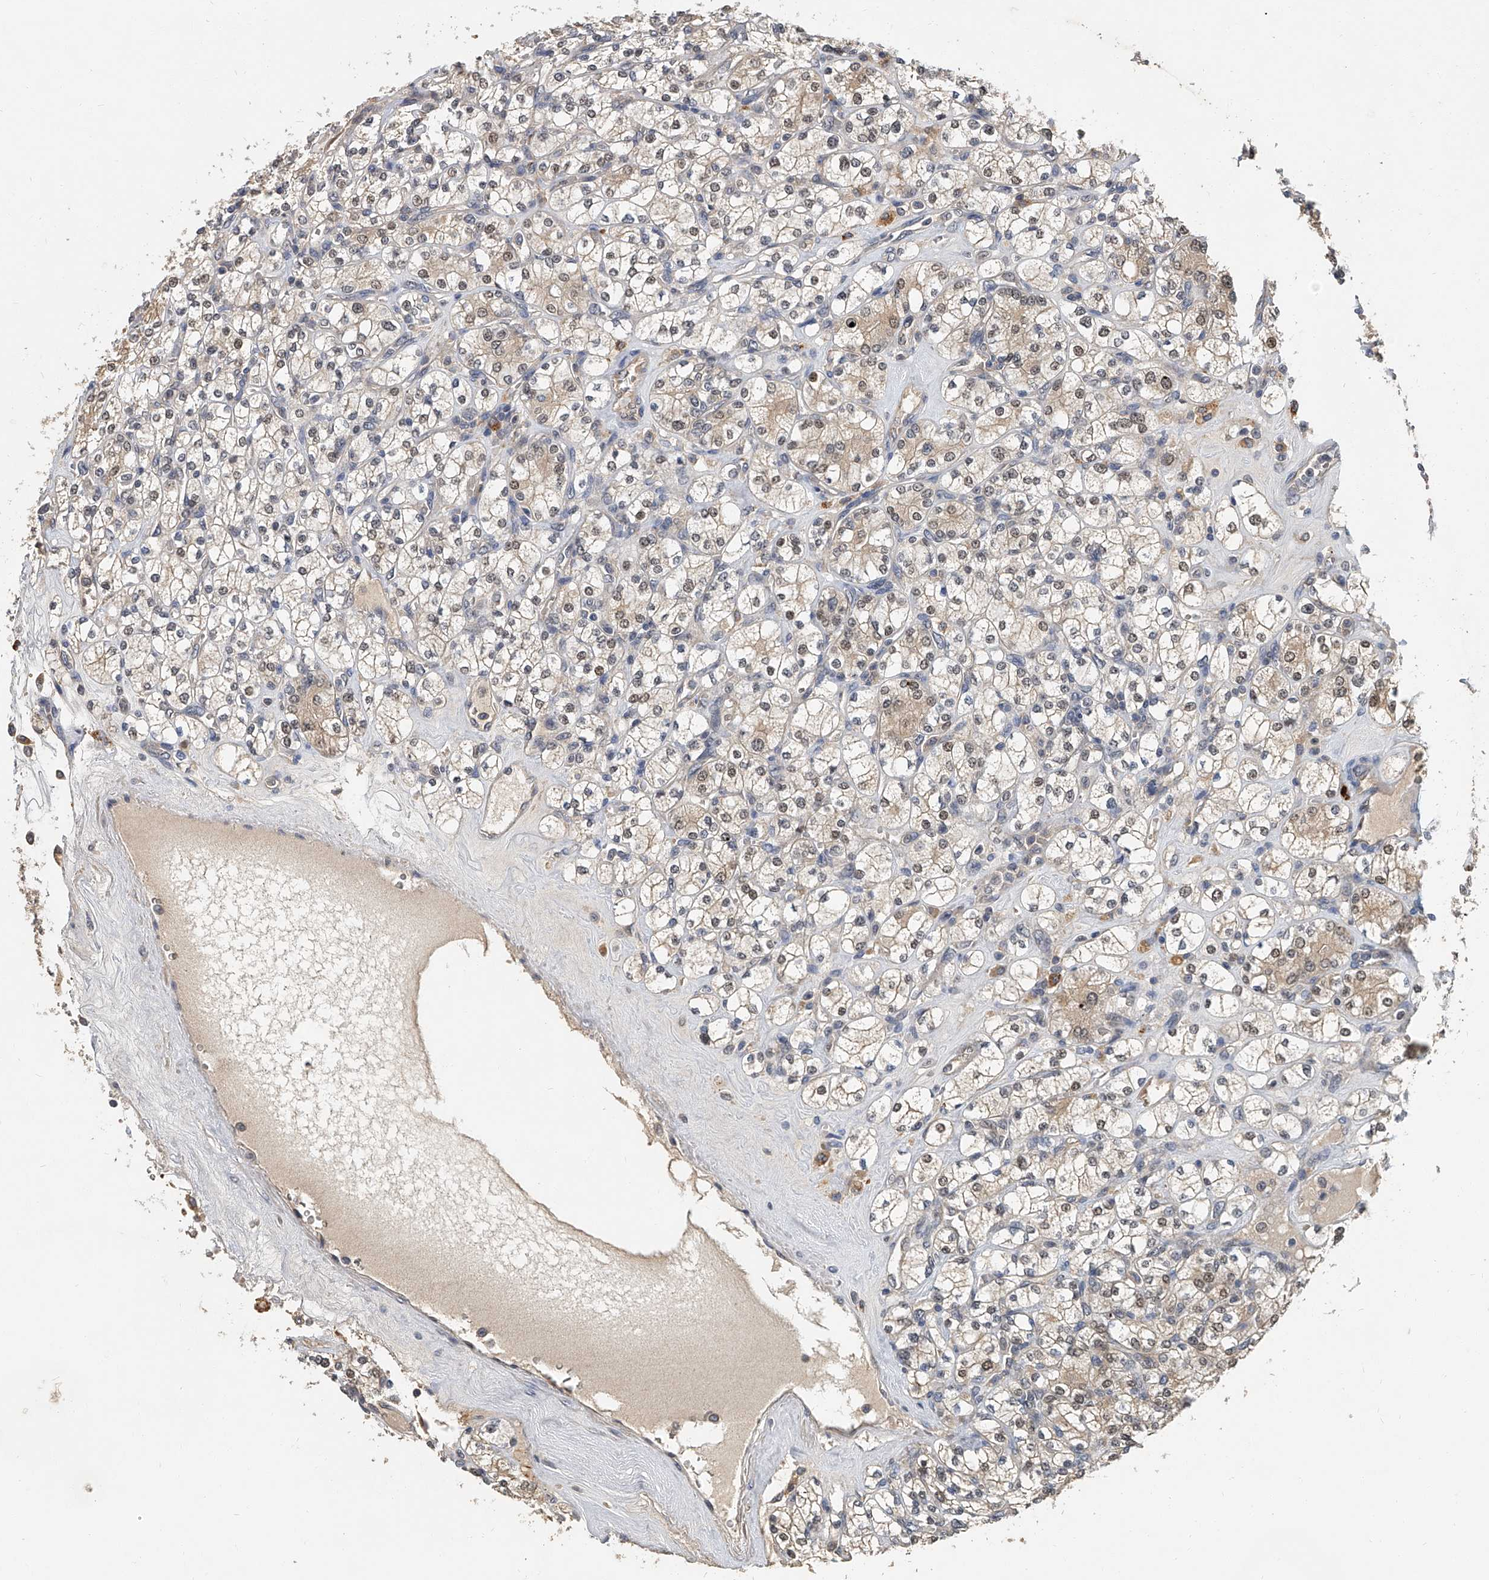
{"staining": {"intensity": "weak", "quantity": "25%-75%", "location": "cytoplasmic/membranous,nuclear"}, "tissue": "renal cancer", "cell_type": "Tumor cells", "image_type": "cancer", "snomed": [{"axis": "morphology", "description": "Adenocarcinoma, NOS"}, {"axis": "topography", "description": "Kidney"}], "caption": "Renal cancer stained for a protein displays weak cytoplasmic/membranous and nuclear positivity in tumor cells. (IHC, brightfield microscopy, high magnification).", "gene": "JAG2", "patient": {"sex": "male", "age": 77}}